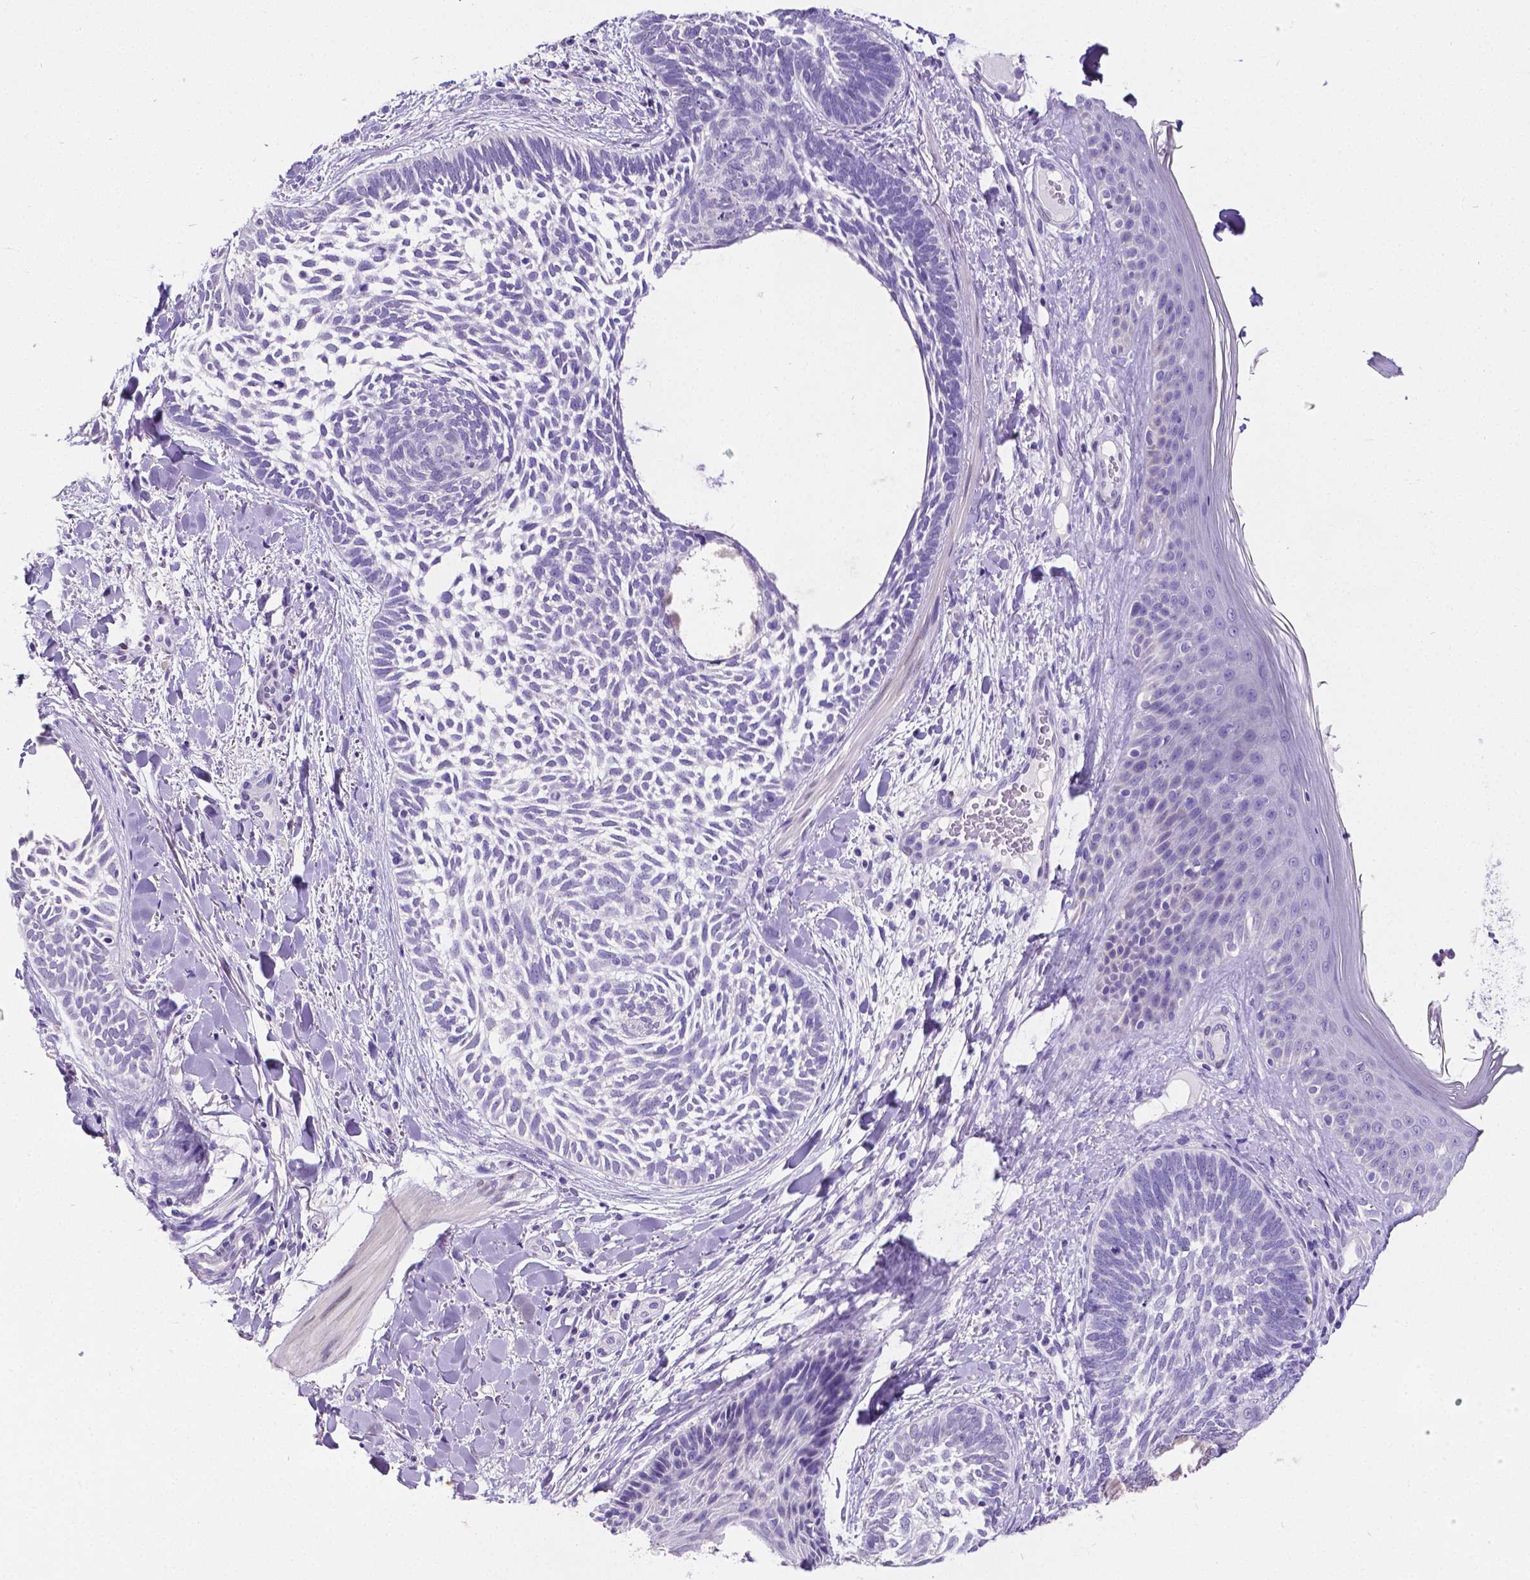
{"staining": {"intensity": "negative", "quantity": "none", "location": "none"}, "tissue": "skin cancer", "cell_type": "Tumor cells", "image_type": "cancer", "snomed": [{"axis": "morphology", "description": "Normal tissue, NOS"}, {"axis": "morphology", "description": "Basal cell carcinoma"}, {"axis": "topography", "description": "Skin"}], "caption": "The histopathology image demonstrates no staining of tumor cells in skin cancer (basal cell carcinoma). Brightfield microscopy of immunohistochemistry (IHC) stained with DAB (brown) and hematoxylin (blue), captured at high magnification.", "gene": "SATB2", "patient": {"sex": "male", "age": 46}}